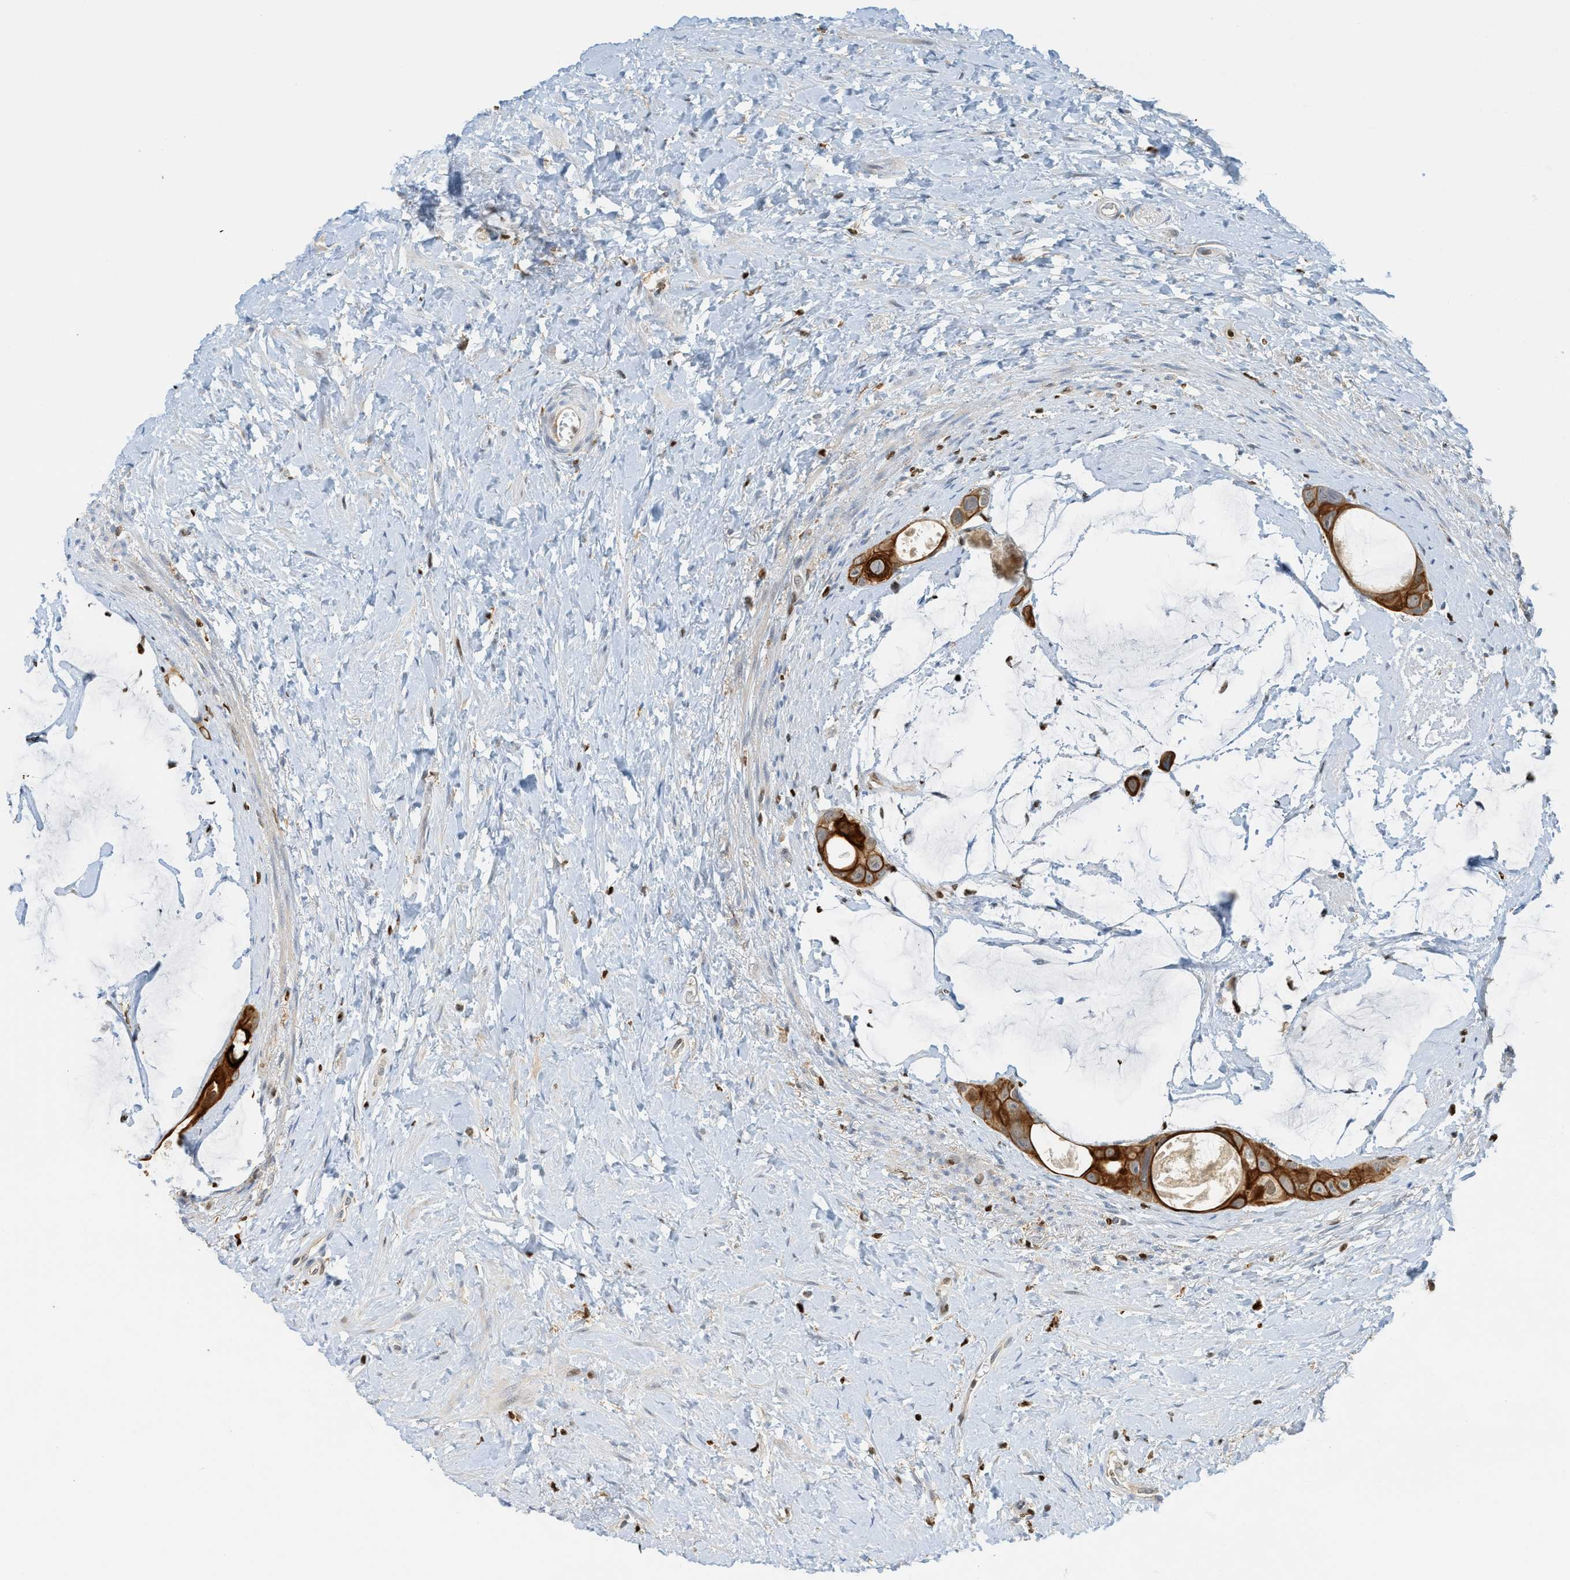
{"staining": {"intensity": "strong", "quantity": ">75%", "location": "cytoplasmic/membranous,nuclear"}, "tissue": "colorectal cancer", "cell_type": "Tumor cells", "image_type": "cancer", "snomed": [{"axis": "morphology", "description": "Adenocarcinoma, NOS"}, {"axis": "topography", "description": "Rectum"}], "caption": "Immunohistochemistry (IHC) image of neoplastic tissue: human adenocarcinoma (colorectal) stained using immunohistochemistry (IHC) reveals high levels of strong protein expression localized specifically in the cytoplasmic/membranous and nuclear of tumor cells, appearing as a cytoplasmic/membranous and nuclear brown color.", "gene": "SH3D19", "patient": {"sex": "male", "age": 51}}